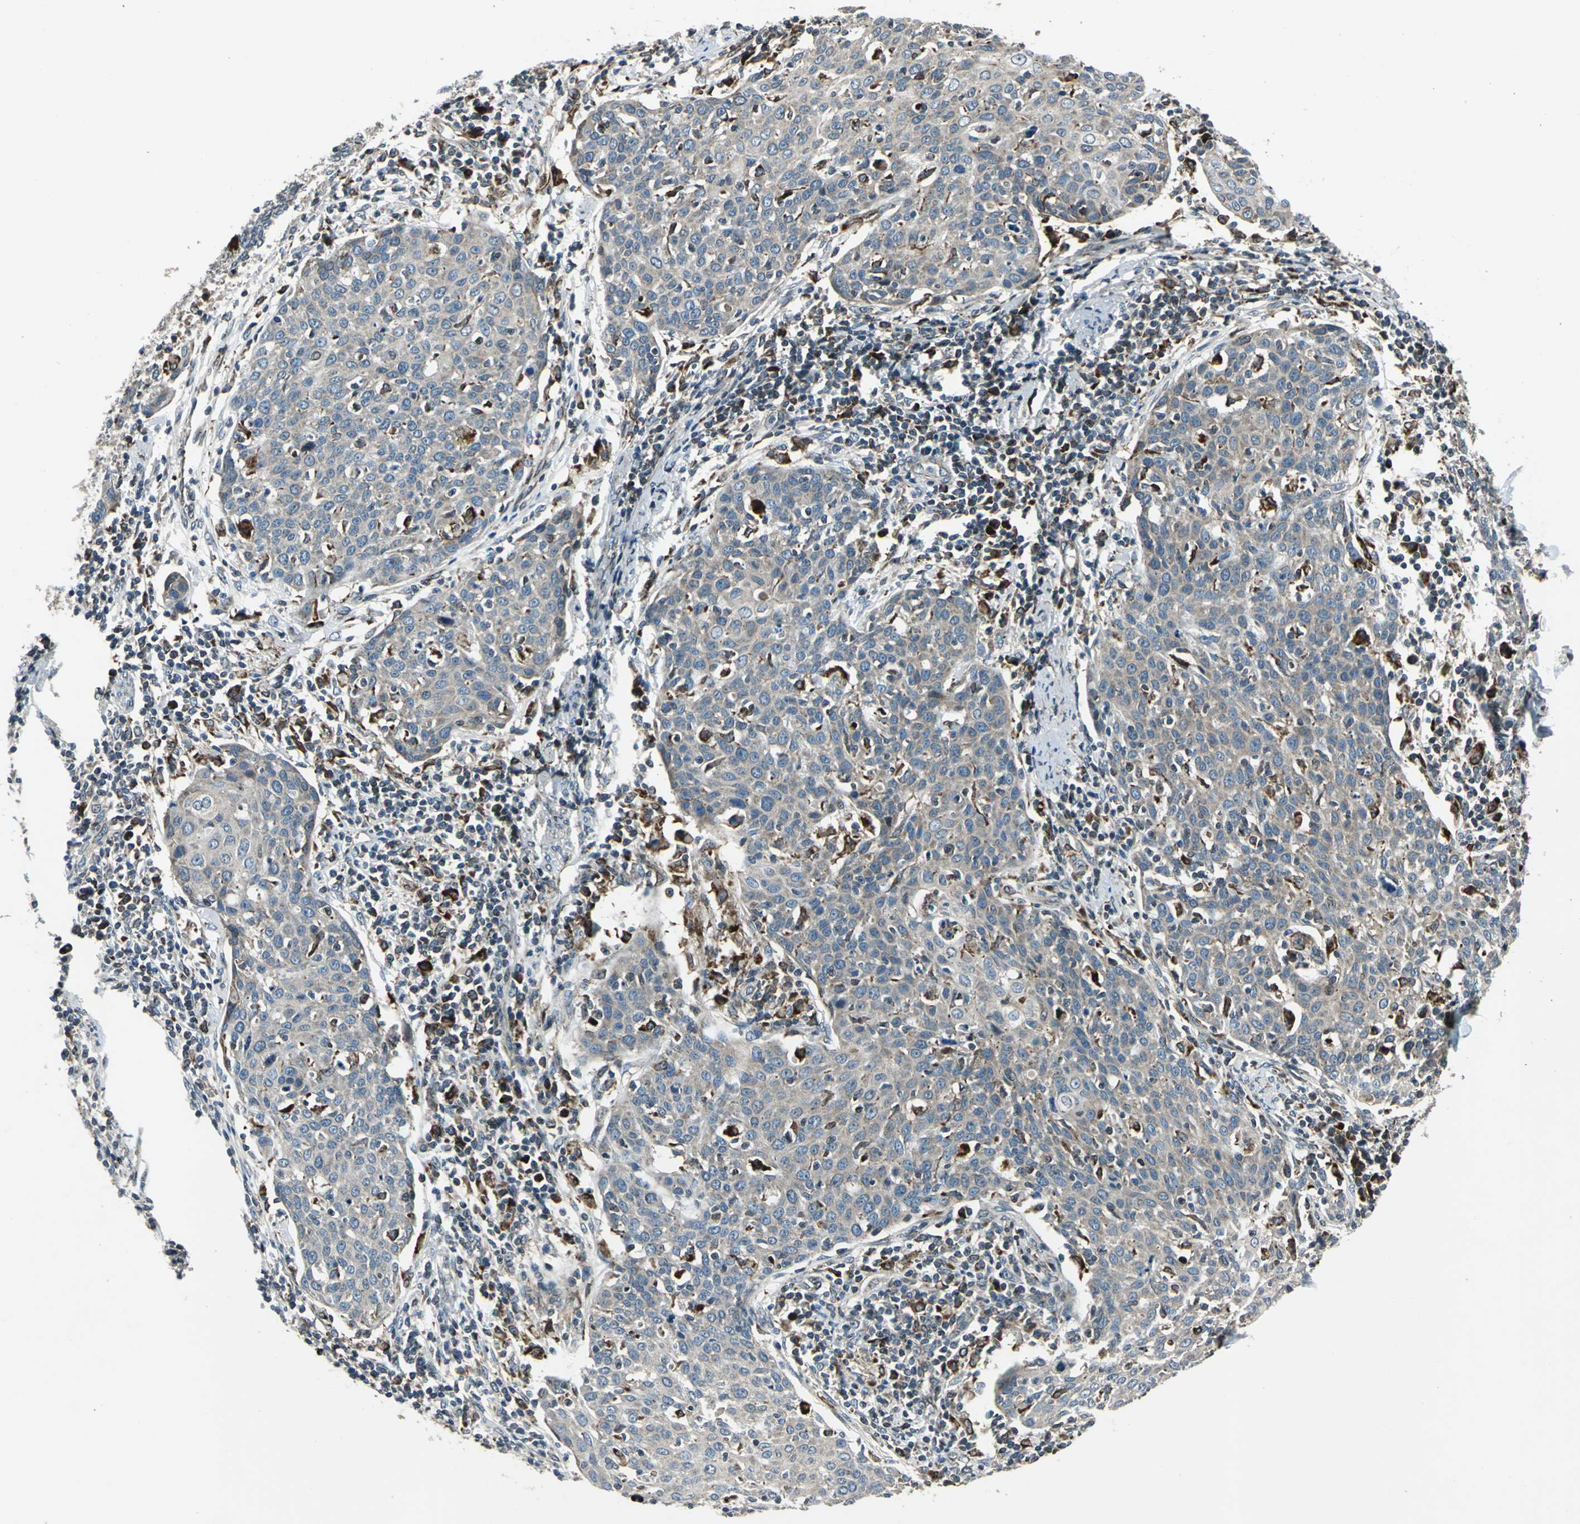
{"staining": {"intensity": "weak", "quantity": "25%-75%", "location": "cytoplasmic/membranous"}, "tissue": "cervical cancer", "cell_type": "Tumor cells", "image_type": "cancer", "snomed": [{"axis": "morphology", "description": "Squamous cell carcinoma, NOS"}, {"axis": "topography", "description": "Cervix"}], "caption": "This image exhibits cervical cancer stained with IHC to label a protein in brown. The cytoplasmic/membranous of tumor cells show weak positivity for the protein. Nuclei are counter-stained blue.", "gene": "HTATIP2", "patient": {"sex": "female", "age": 38}}